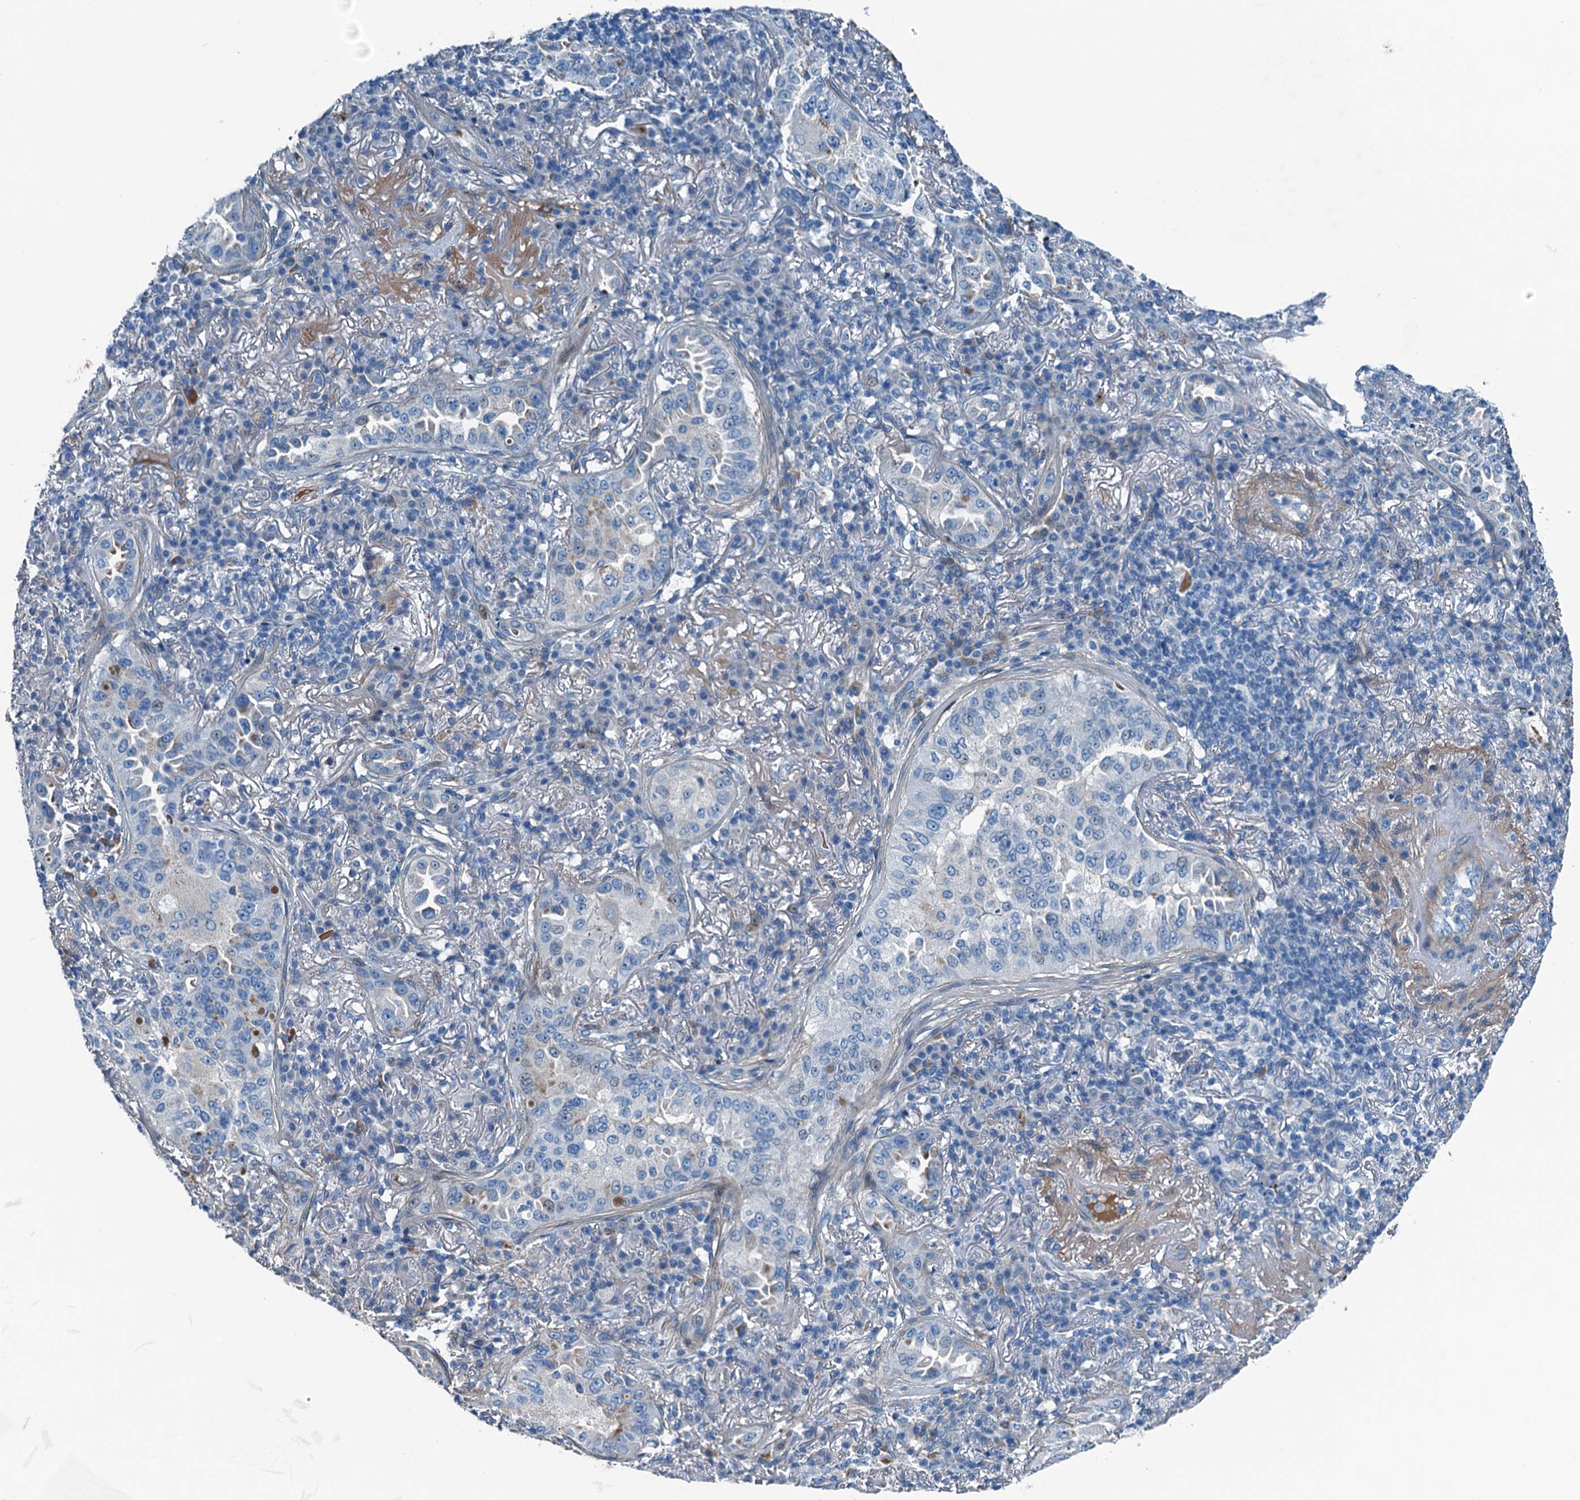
{"staining": {"intensity": "negative", "quantity": "none", "location": "none"}, "tissue": "lung cancer", "cell_type": "Tumor cells", "image_type": "cancer", "snomed": [{"axis": "morphology", "description": "Adenocarcinoma, NOS"}, {"axis": "topography", "description": "Lung"}], "caption": "An image of adenocarcinoma (lung) stained for a protein displays no brown staining in tumor cells.", "gene": "RAB3IL1", "patient": {"sex": "female", "age": 69}}